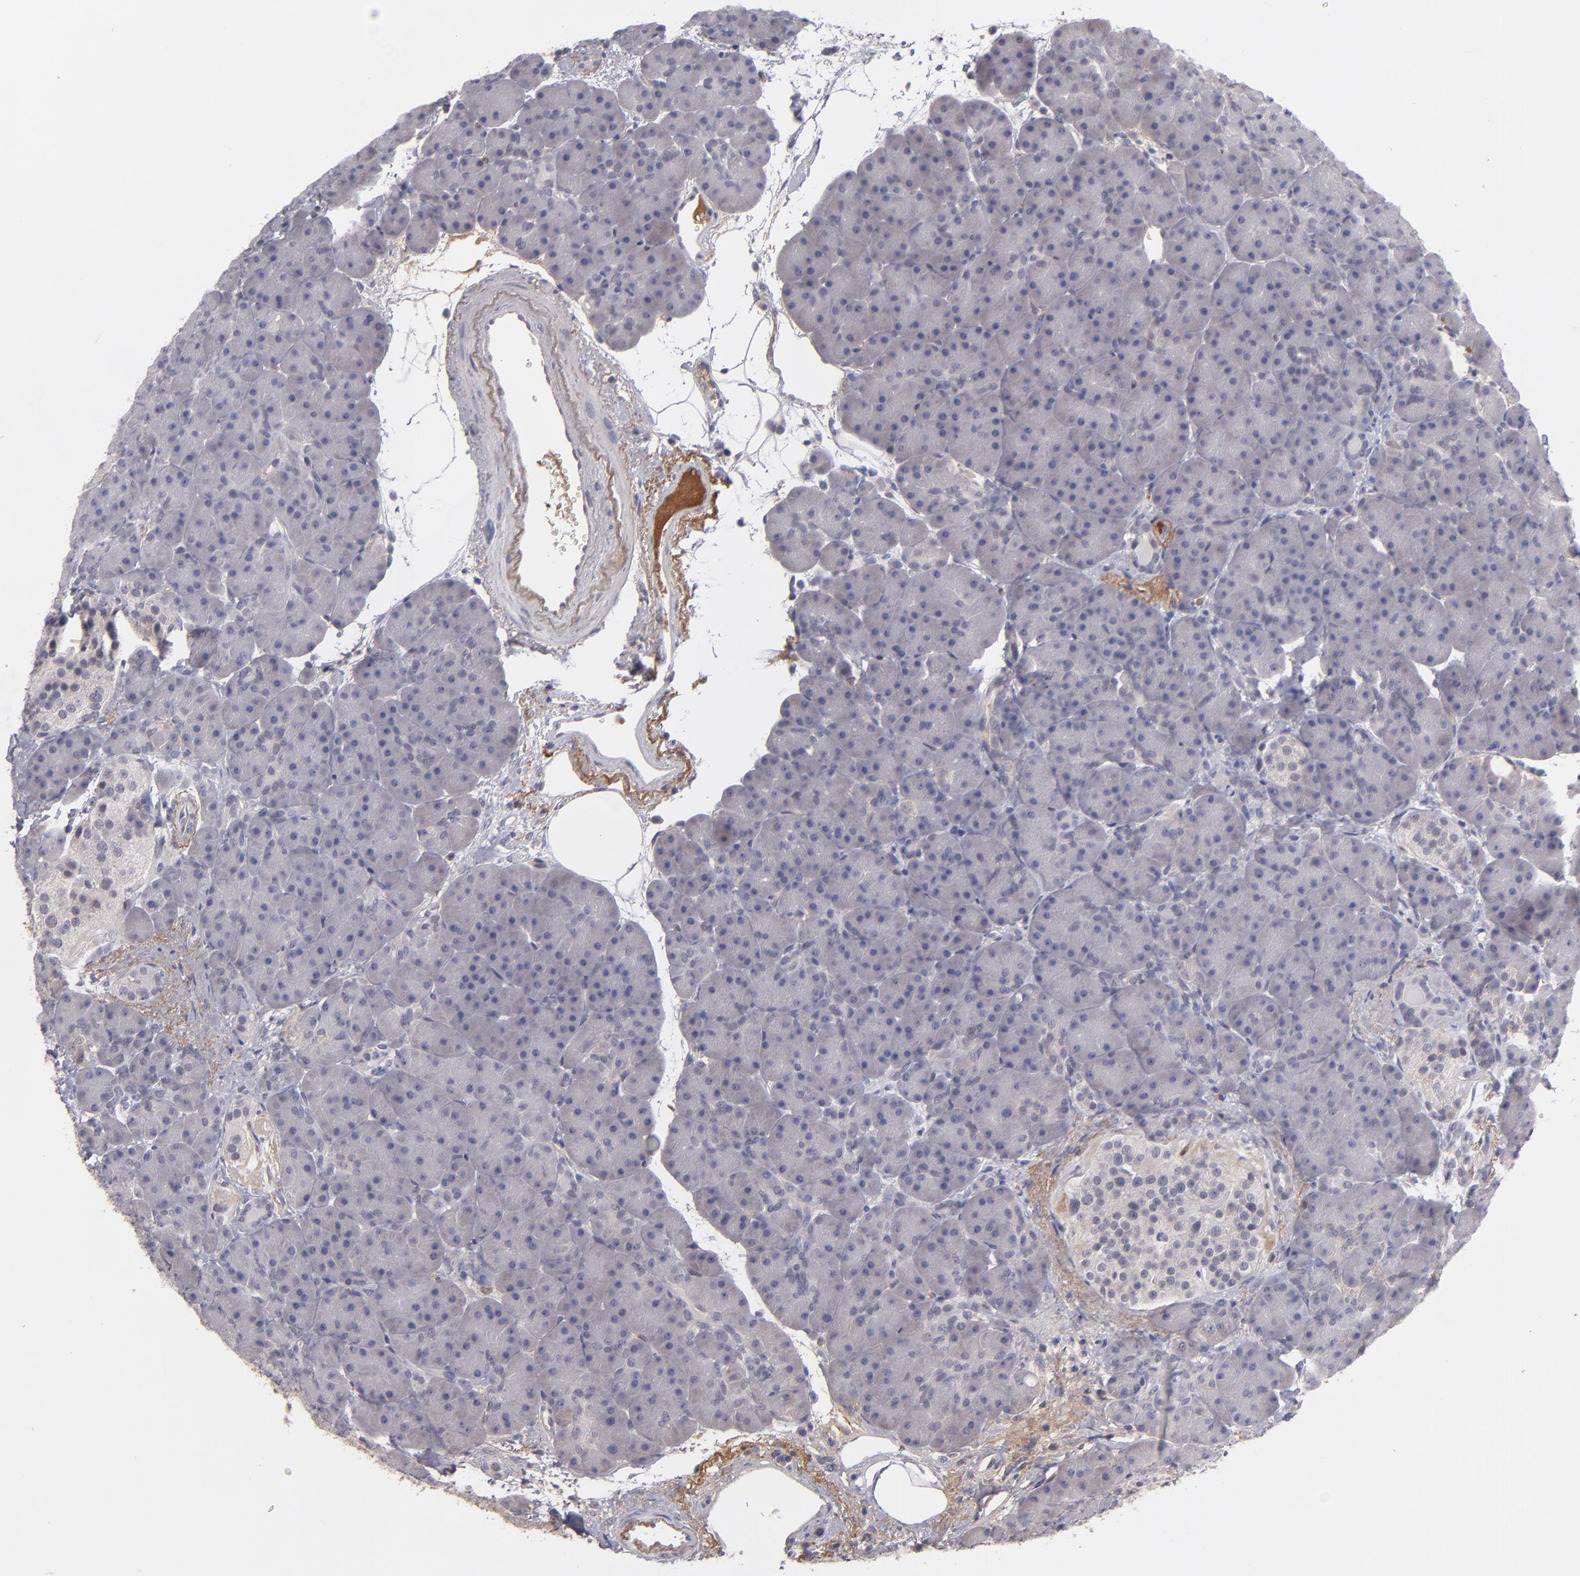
{"staining": {"intensity": "negative", "quantity": "none", "location": "none"}, "tissue": "pancreas", "cell_type": "Exocrine glandular cells", "image_type": "normal", "snomed": [{"axis": "morphology", "description": "Normal tissue, NOS"}, {"axis": "topography", "description": "Pancreas"}], "caption": "Exocrine glandular cells are negative for brown protein staining in normal pancreas. (Stains: DAB (3,3'-diaminobenzidine) IHC with hematoxylin counter stain, Microscopy: brightfield microscopy at high magnification).", "gene": "ITIH4", "patient": {"sex": "male", "age": 66}}